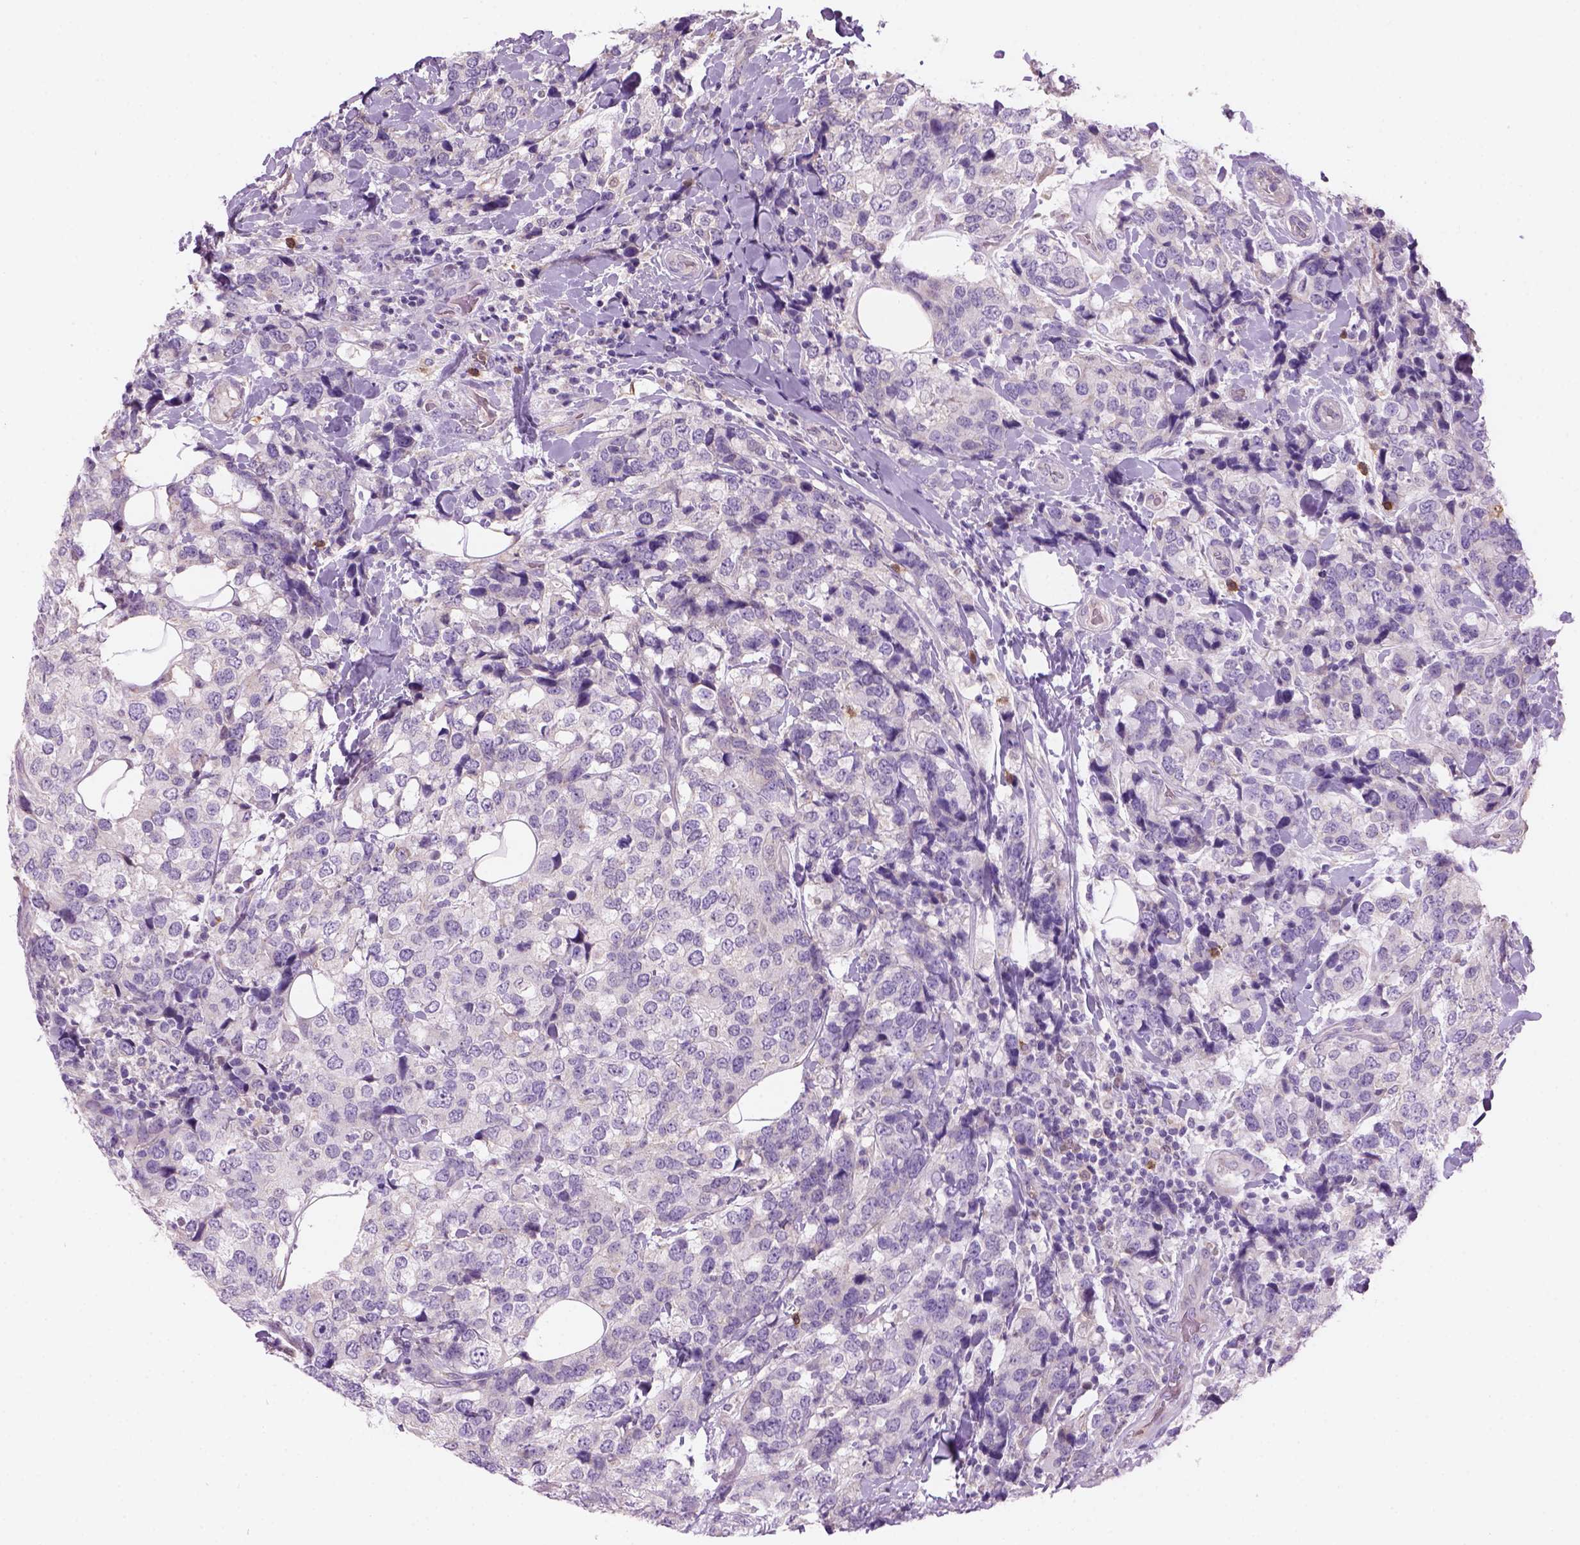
{"staining": {"intensity": "negative", "quantity": "none", "location": "none"}, "tissue": "breast cancer", "cell_type": "Tumor cells", "image_type": "cancer", "snomed": [{"axis": "morphology", "description": "Lobular carcinoma"}, {"axis": "topography", "description": "Breast"}], "caption": "Immunohistochemistry (IHC) image of human breast cancer stained for a protein (brown), which reveals no expression in tumor cells.", "gene": "CD84", "patient": {"sex": "female", "age": 59}}